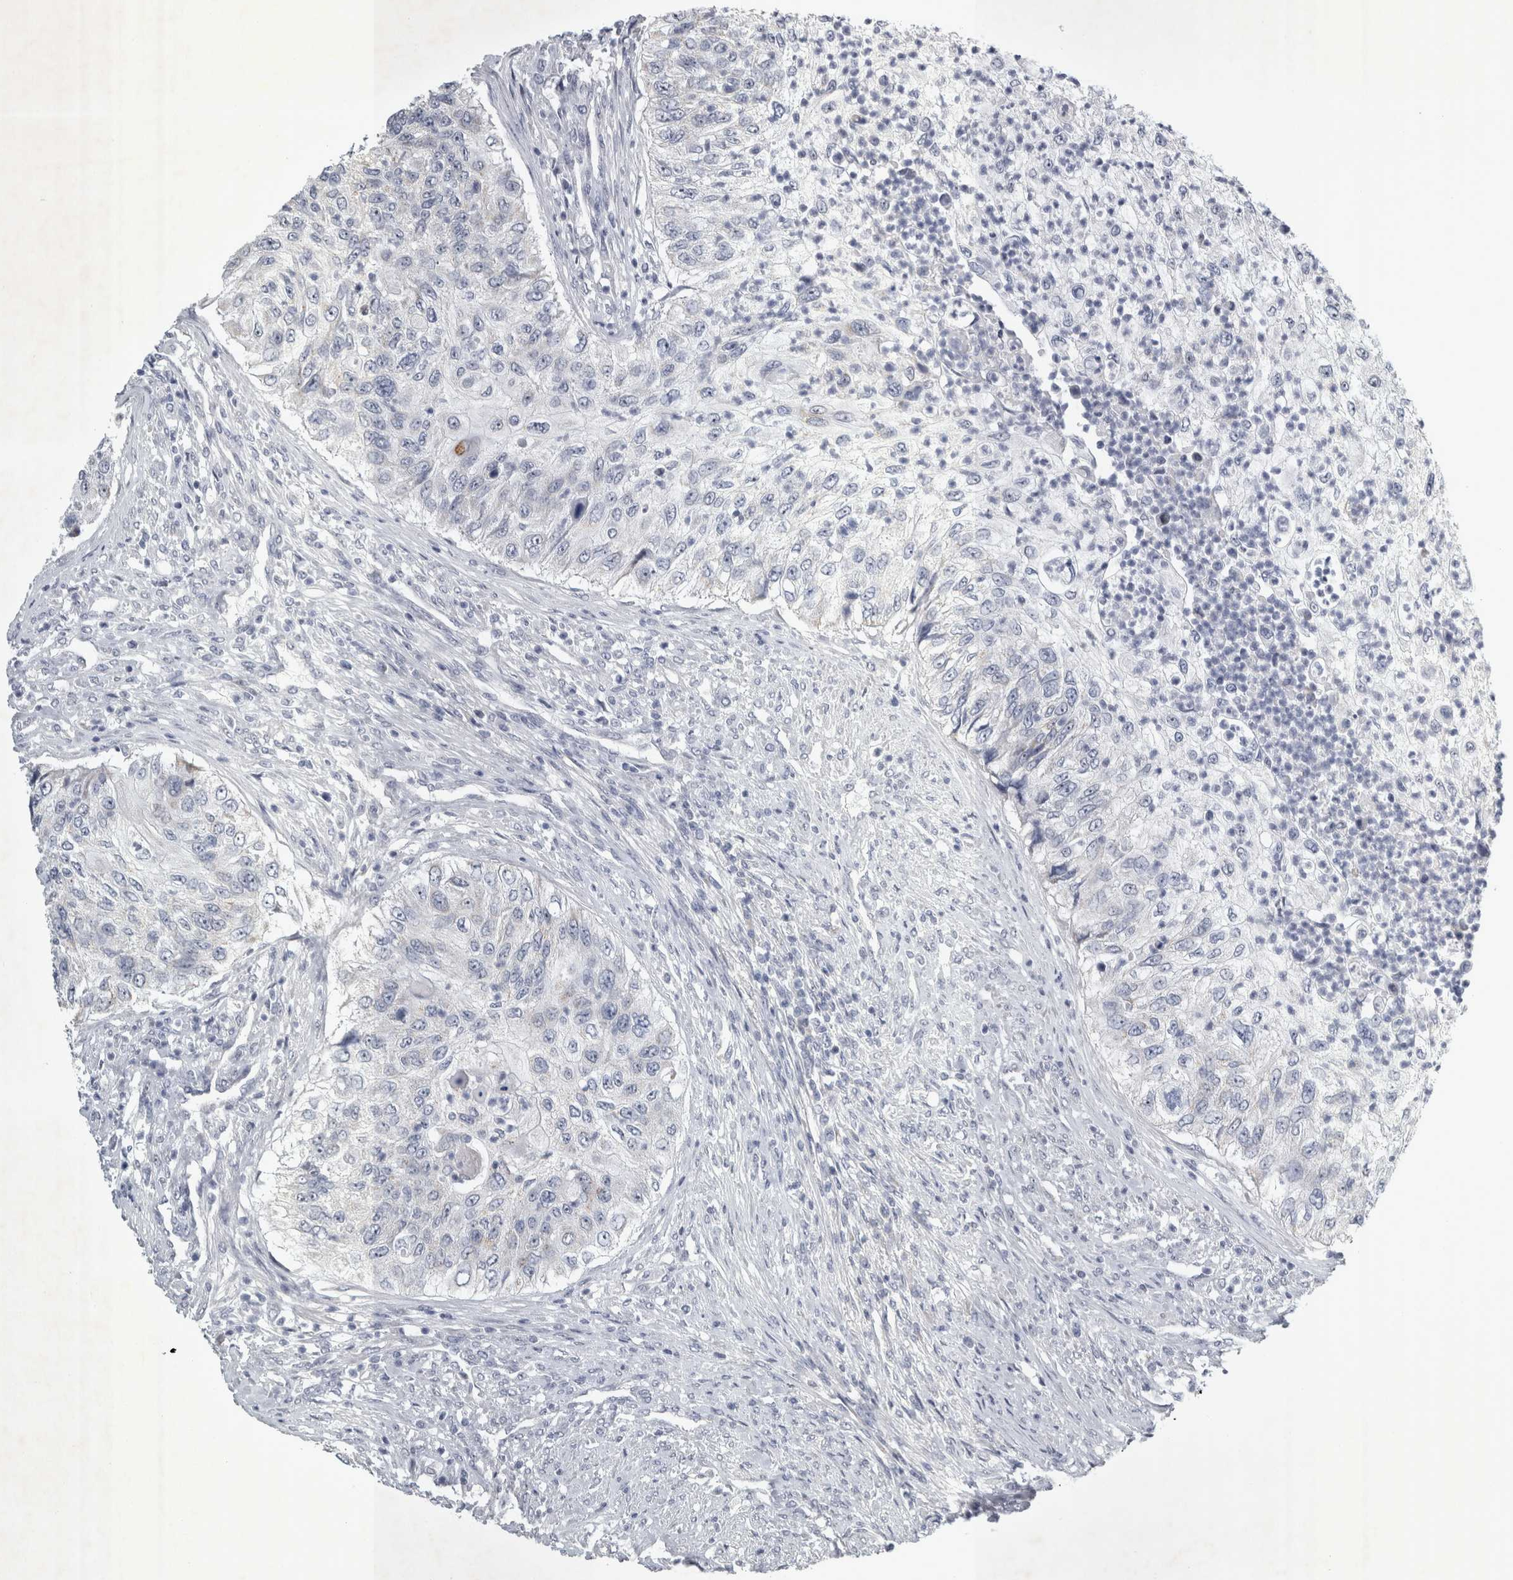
{"staining": {"intensity": "negative", "quantity": "none", "location": "none"}, "tissue": "urothelial cancer", "cell_type": "Tumor cells", "image_type": "cancer", "snomed": [{"axis": "morphology", "description": "Urothelial carcinoma, High grade"}, {"axis": "topography", "description": "Urinary bladder"}], "caption": "Protein analysis of urothelial cancer displays no significant positivity in tumor cells.", "gene": "FXYD7", "patient": {"sex": "female", "age": 60}}